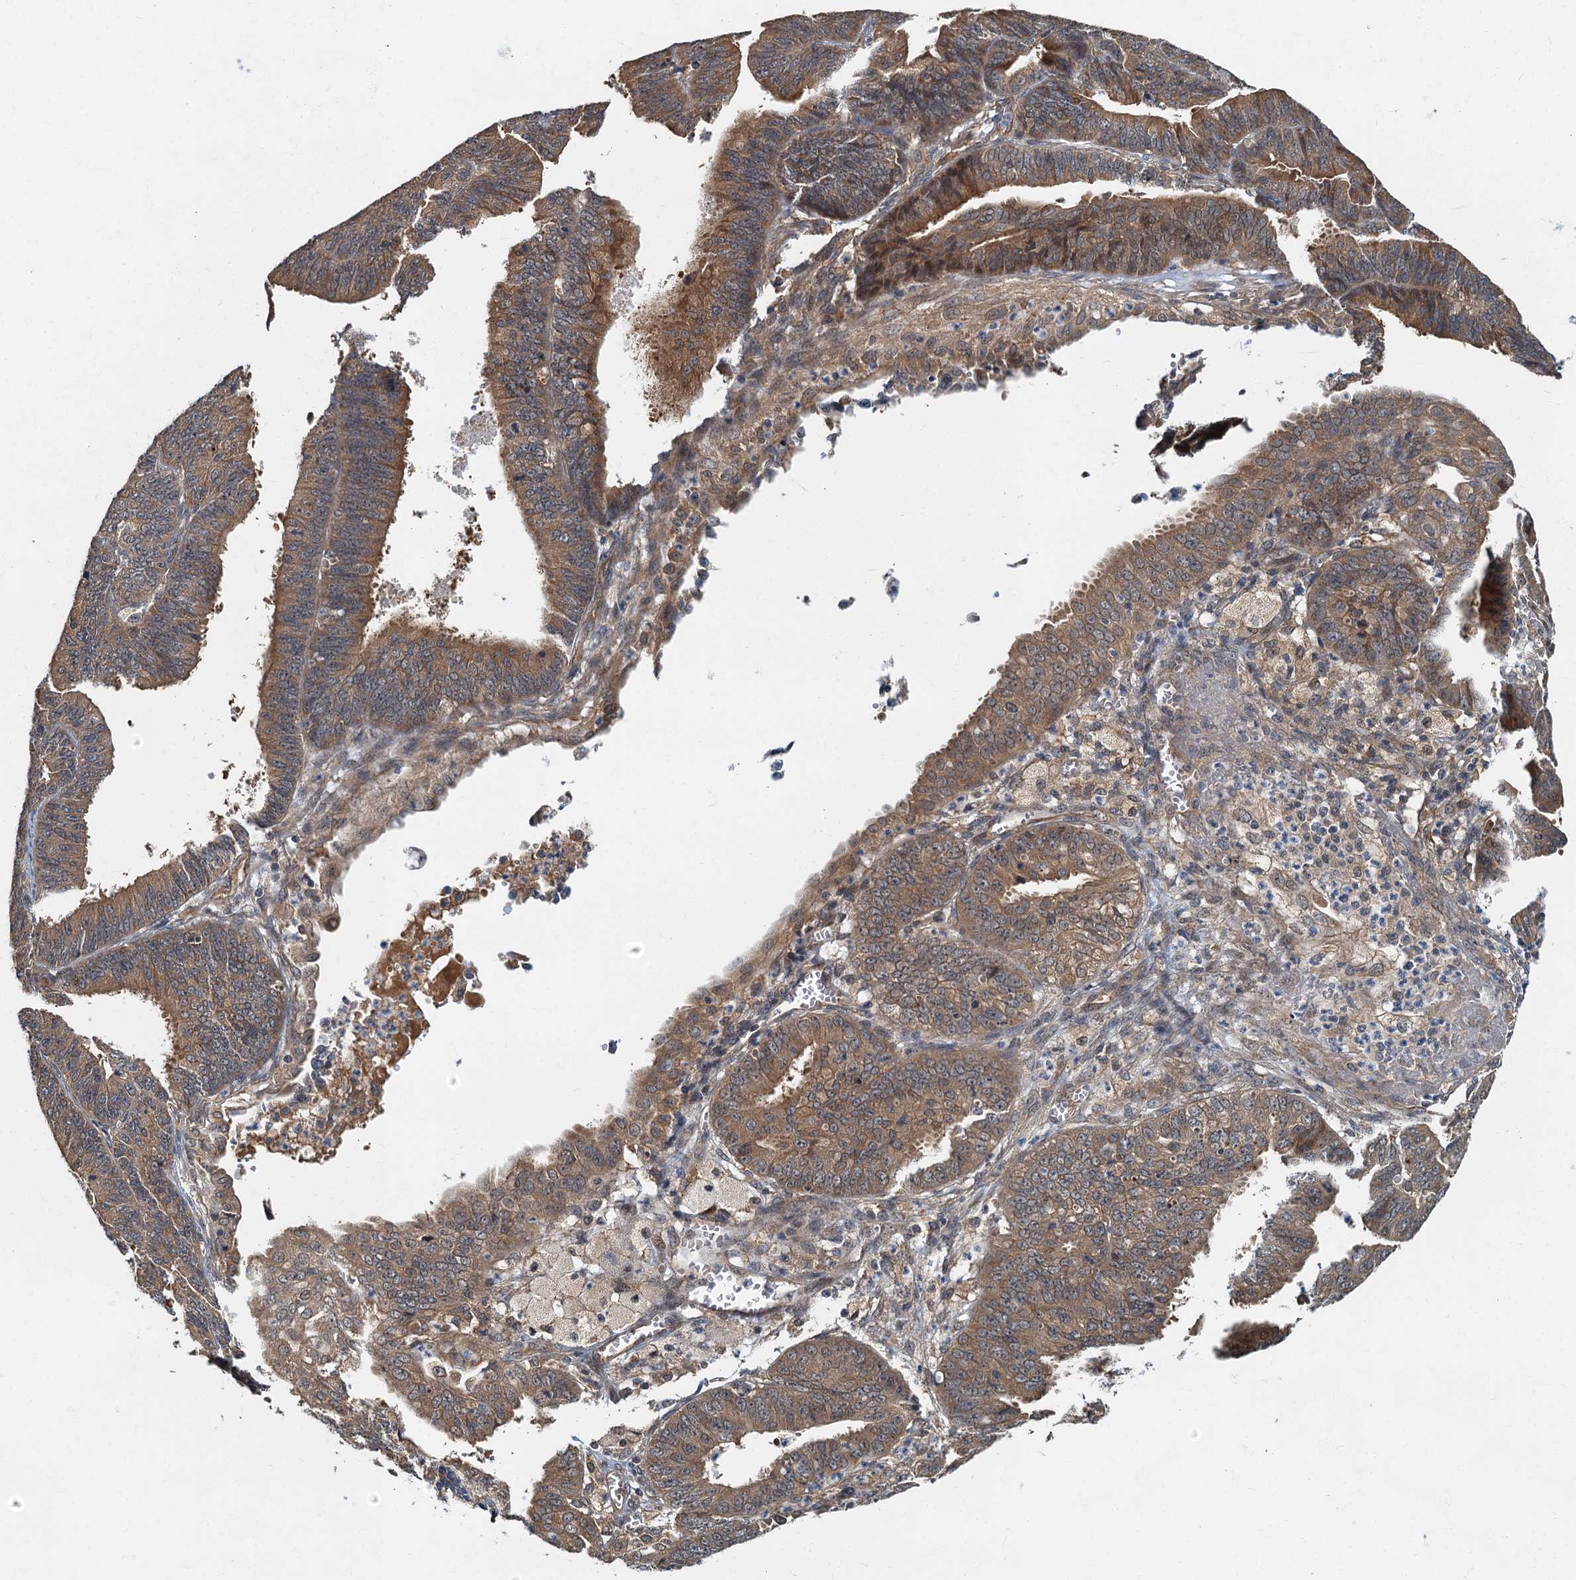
{"staining": {"intensity": "moderate", "quantity": ">75%", "location": "cytoplasmic/membranous"}, "tissue": "endometrial cancer", "cell_type": "Tumor cells", "image_type": "cancer", "snomed": [{"axis": "morphology", "description": "Adenocarcinoma, NOS"}, {"axis": "topography", "description": "Endometrium"}], "caption": "About >75% of tumor cells in endometrial cancer reveal moderate cytoplasmic/membranous protein positivity as visualized by brown immunohistochemical staining.", "gene": "TBCK", "patient": {"sex": "female", "age": 73}}